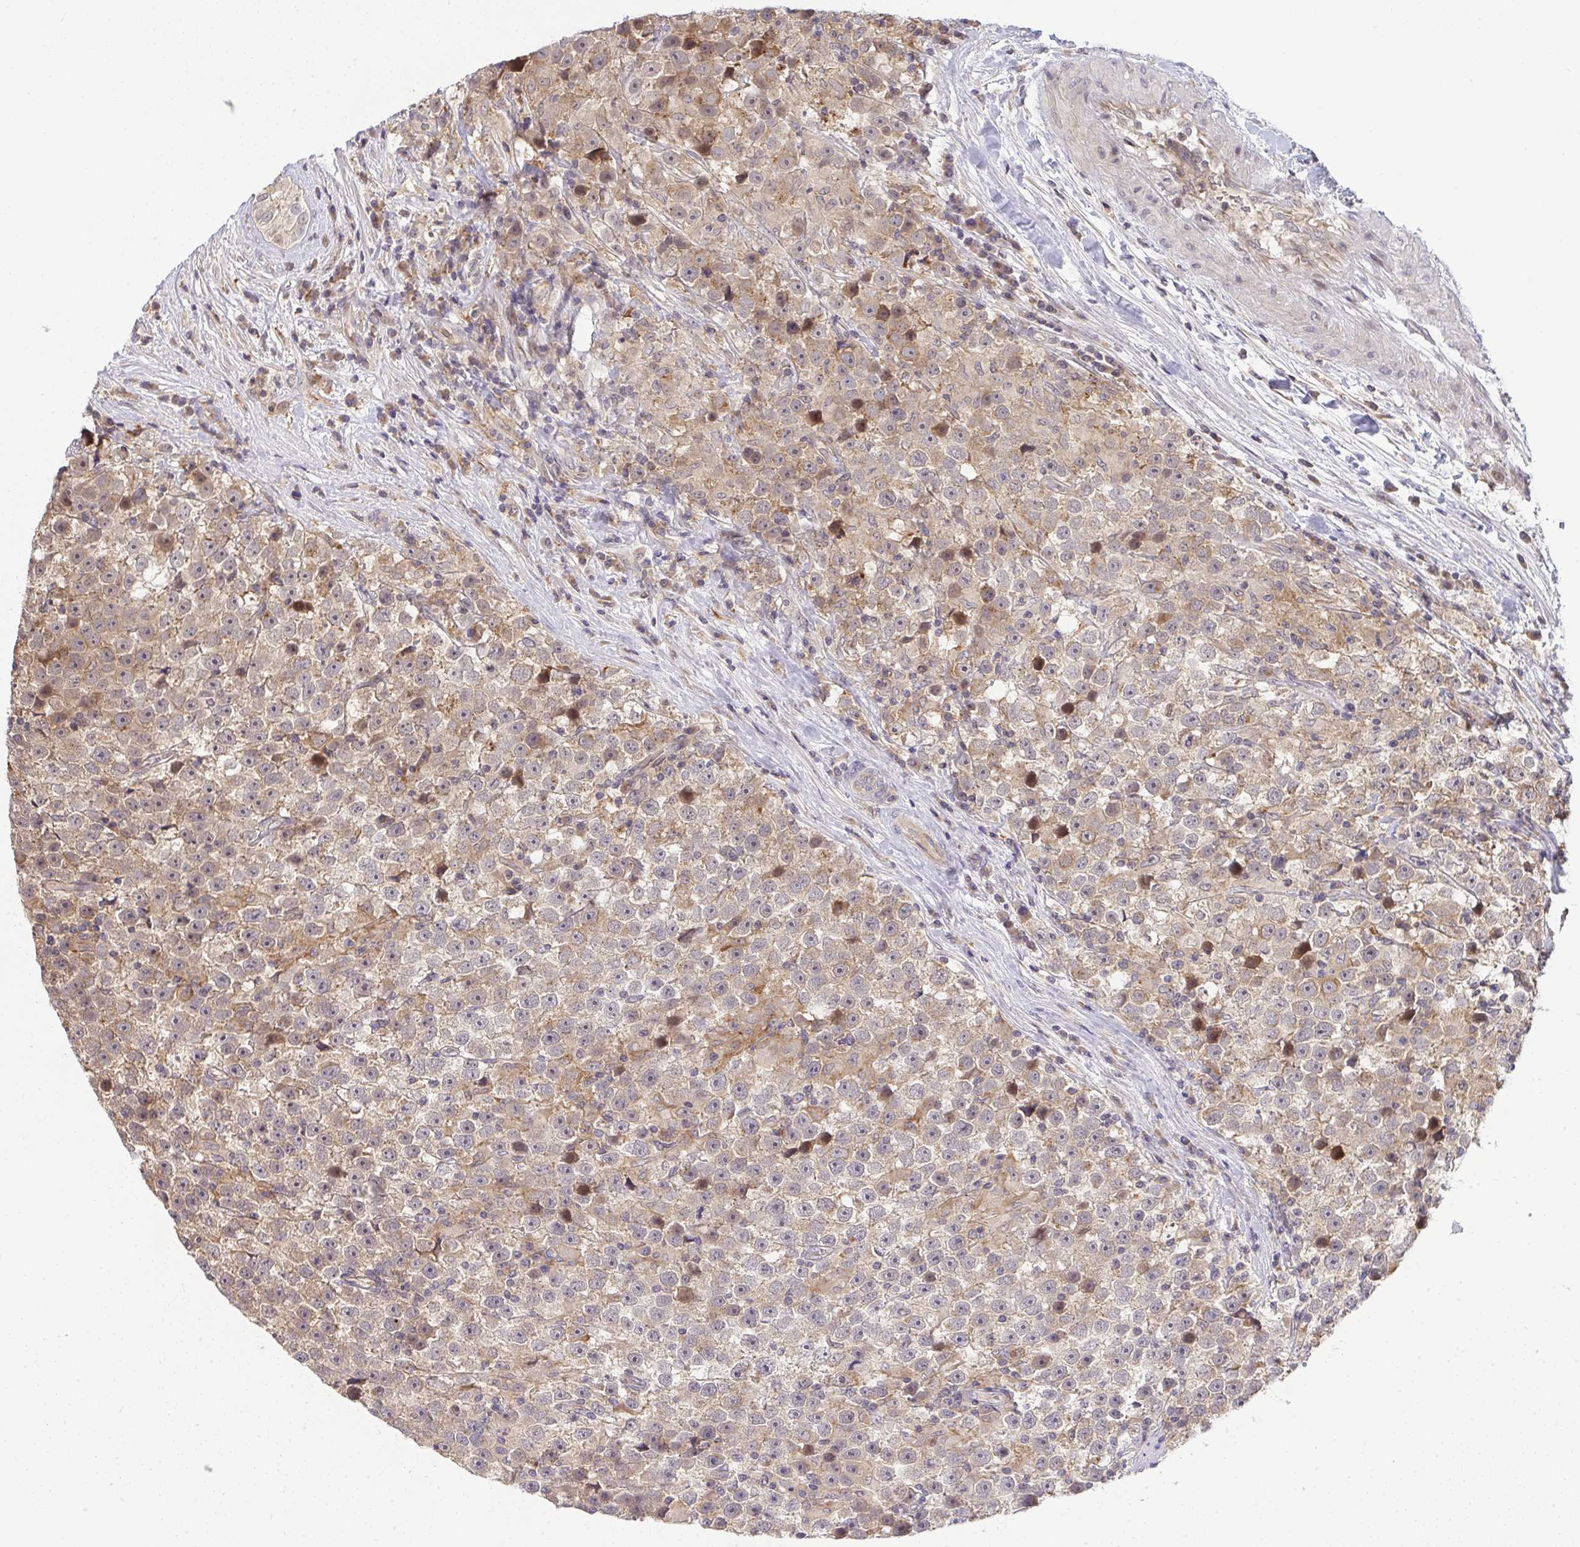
{"staining": {"intensity": "weak", "quantity": "<25%", "location": "cytoplasmic/membranous"}, "tissue": "testis cancer", "cell_type": "Tumor cells", "image_type": "cancer", "snomed": [{"axis": "morphology", "description": "Seminoma, NOS"}, {"axis": "topography", "description": "Testis"}], "caption": "Immunohistochemistry (IHC) of human testis seminoma exhibits no expression in tumor cells.", "gene": "SLC9A6", "patient": {"sex": "male", "age": 31}}